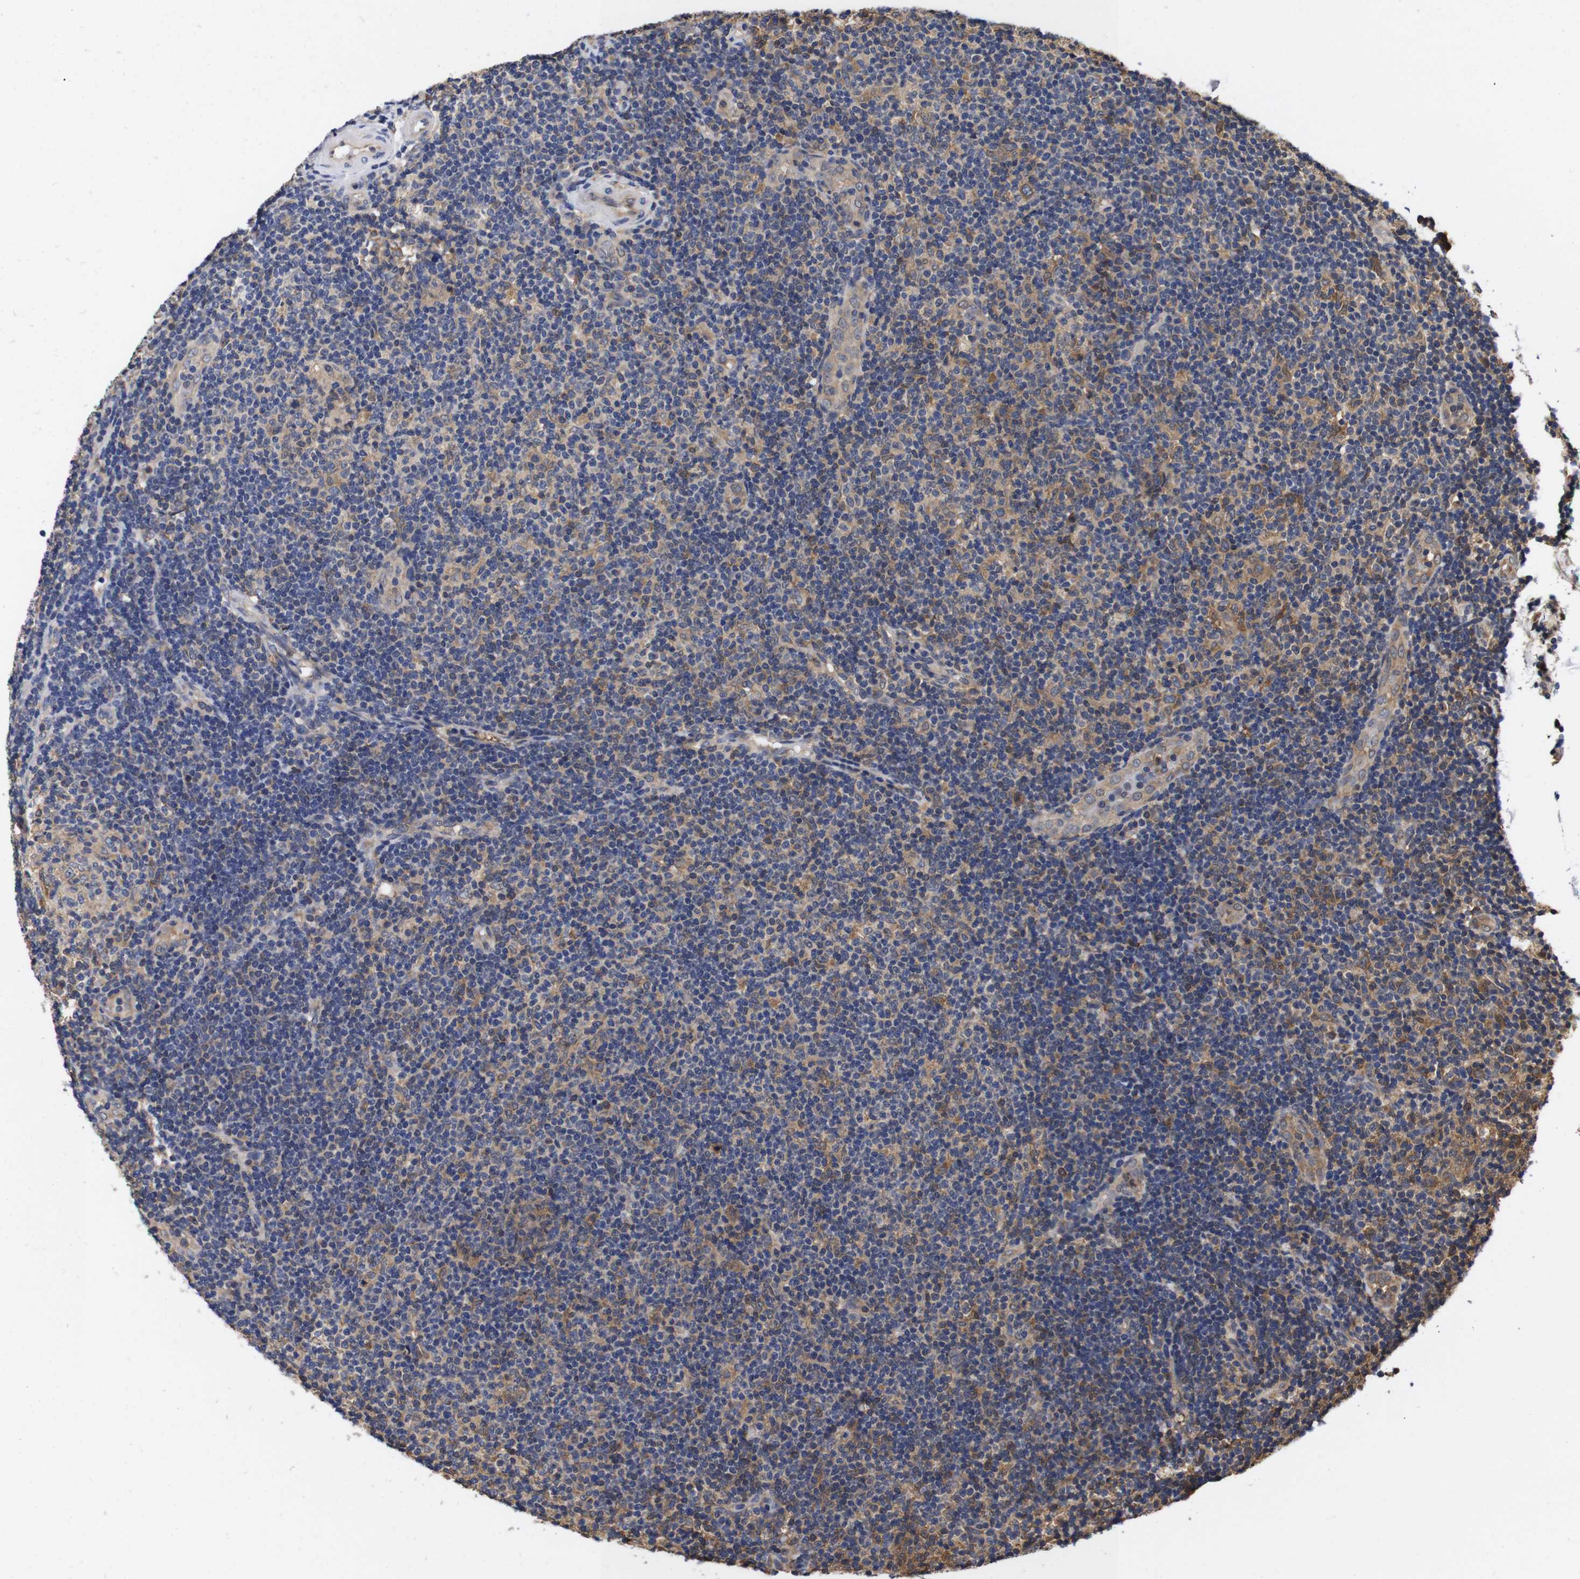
{"staining": {"intensity": "weak", "quantity": "25%-75%", "location": "cytoplasmic/membranous"}, "tissue": "lymphoma", "cell_type": "Tumor cells", "image_type": "cancer", "snomed": [{"axis": "morphology", "description": "Malignant lymphoma, non-Hodgkin's type, Low grade"}, {"axis": "topography", "description": "Lymph node"}], "caption": "Protein expression analysis of human lymphoma reveals weak cytoplasmic/membranous positivity in about 25%-75% of tumor cells. (Stains: DAB (3,3'-diaminobenzidine) in brown, nuclei in blue, Microscopy: brightfield microscopy at high magnification).", "gene": "LRRCC1", "patient": {"sex": "male", "age": 83}}